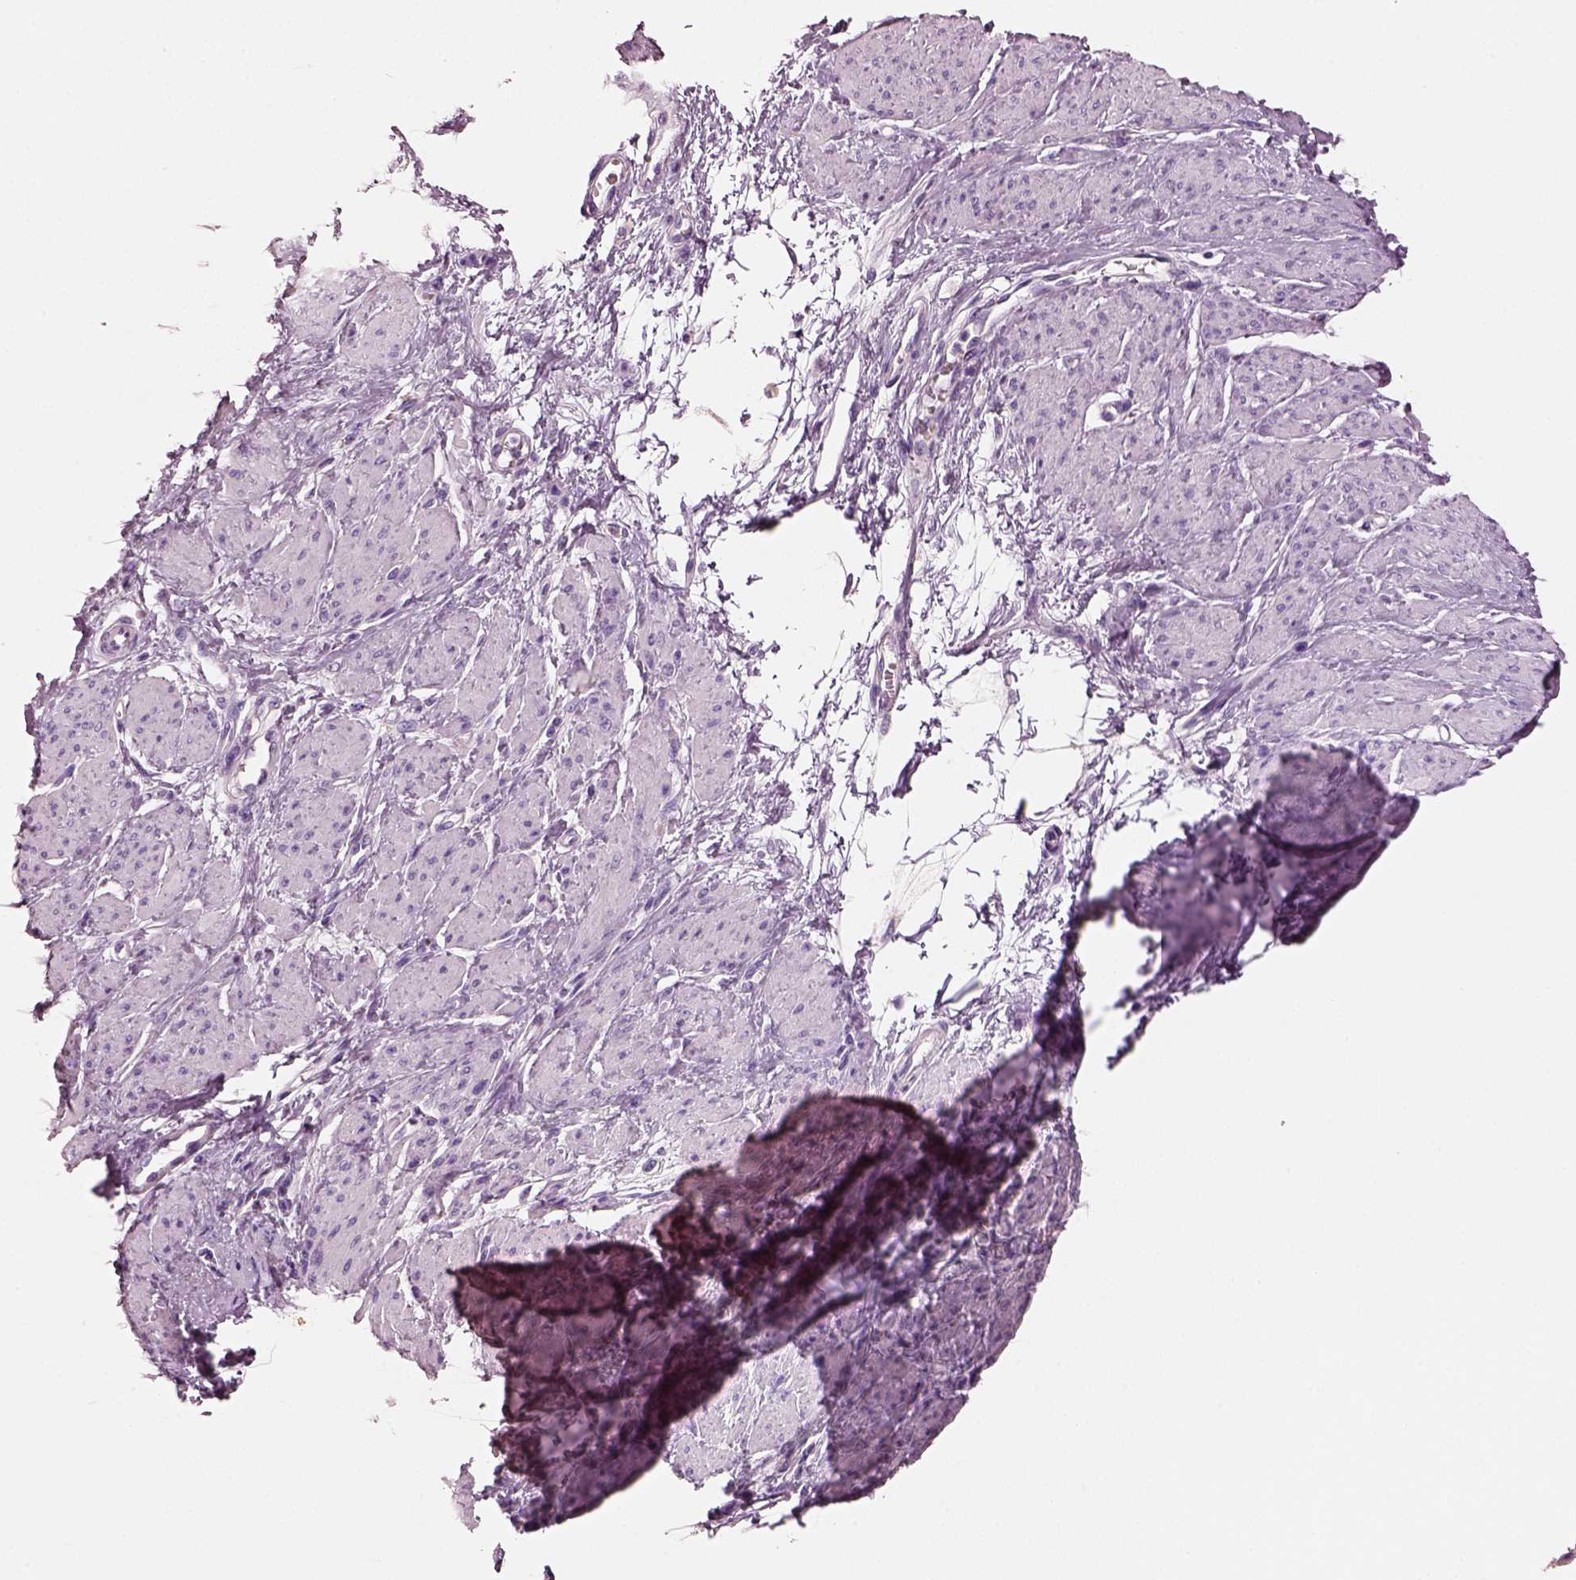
{"staining": {"intensity": "negative", "quantity": "none", "location": "none"}, "tissue": "smooth muscle", "cell_type": "Smooth muscle cells", "image_type": "normal", "snomed": [{"axis": "morphology", "description": "Normal tissue, NOS"}, {"axis": "topography", "description": "Smooth muscle"}, {"axis": "topography", "description": "Uterus"}], "caption": "DAB immunohistochemical staining of benign human smooth muscle reveals no significant positivity in smooth muscle cells. Nuclei are stained in blue.", "gene": "ELSPBP1", "patient": {"sex": "female", "age": 39}}